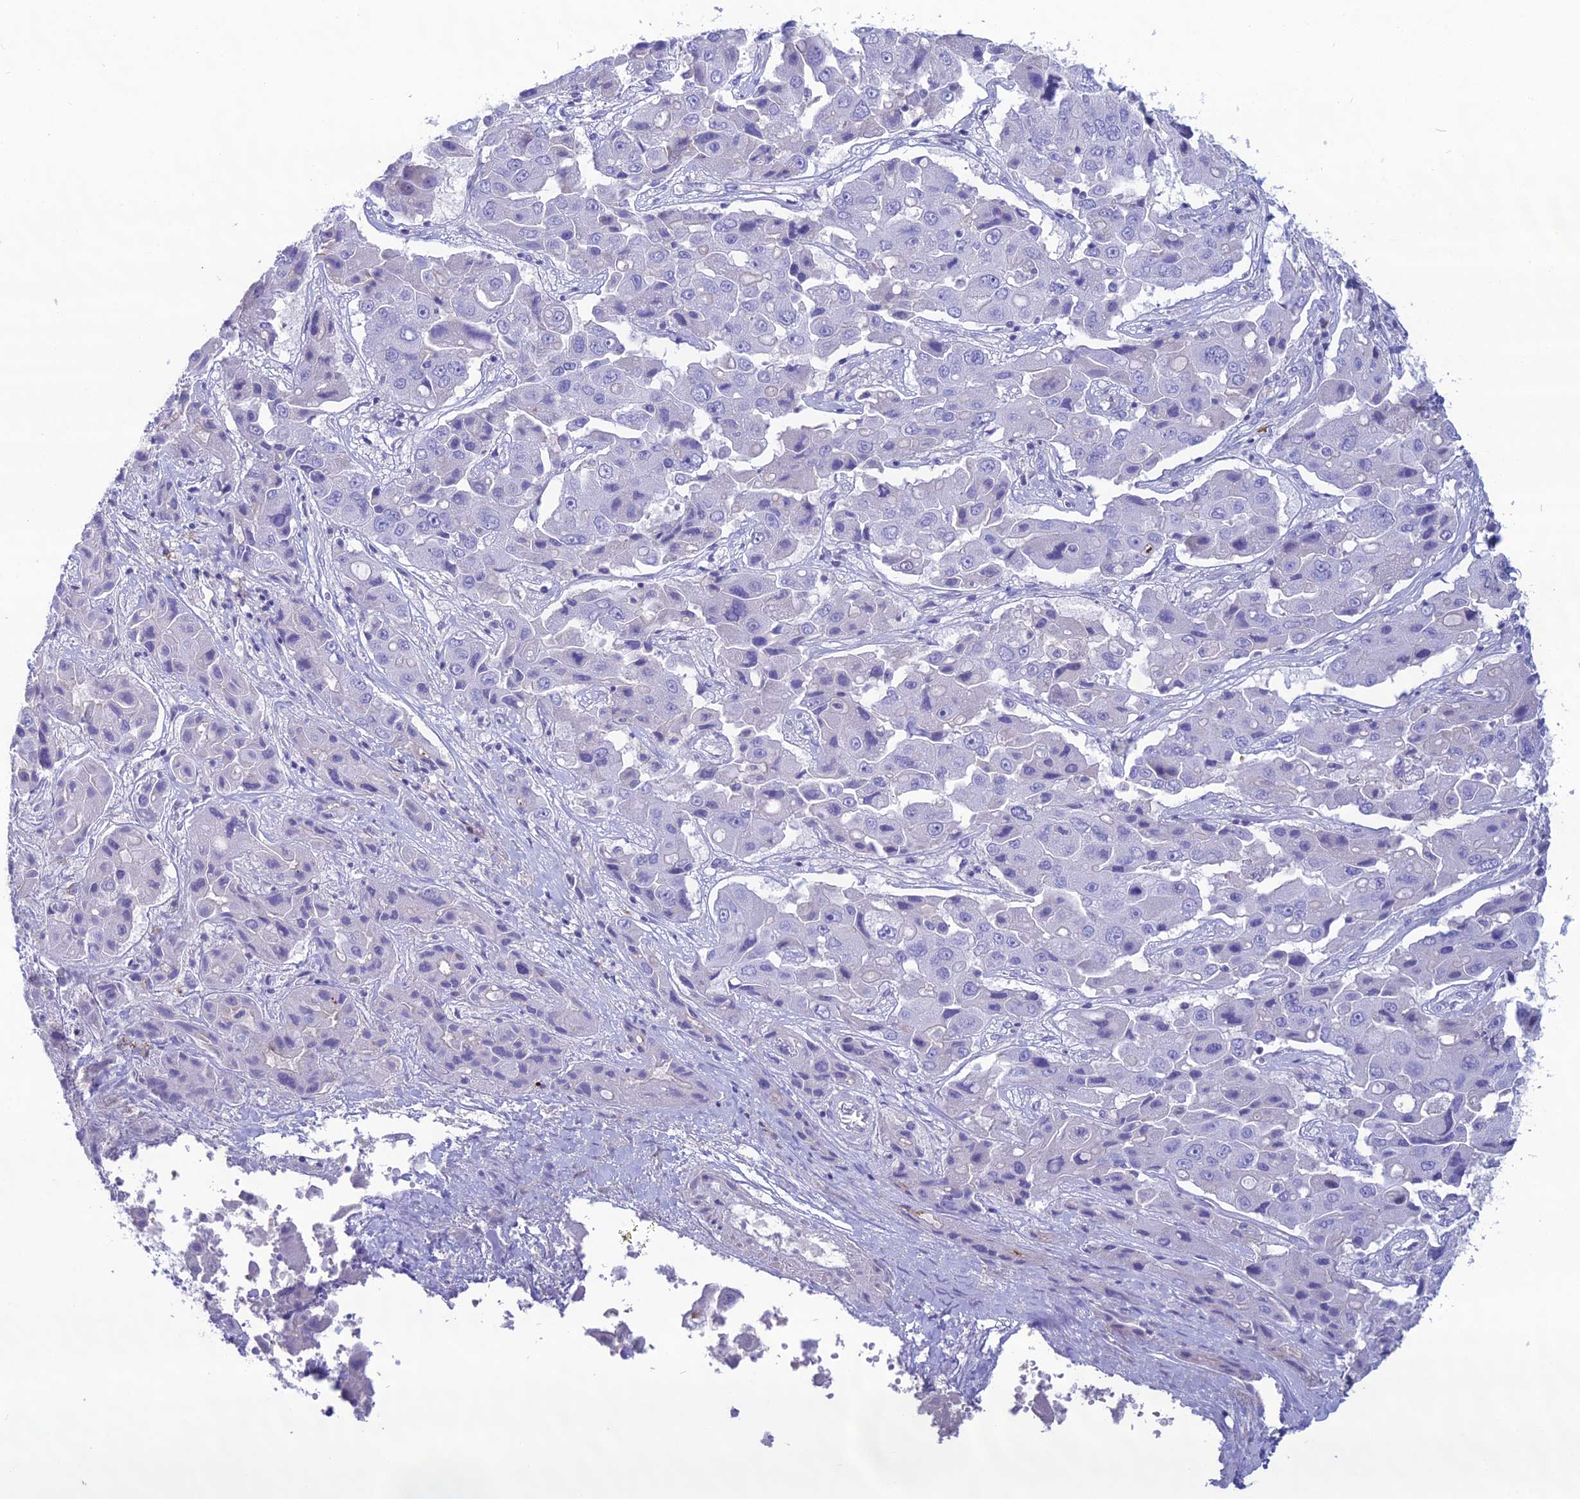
{"staining": {"intensity": "negative", "quantity": "none", "location": "none"}, "tissue": "liver cancer", "cell_type": "Tumor cells", "image_type": "cancer", "snomed": [{"axis": "morphology", "description": "Cholangiocarcinoma"}, {"axis": "topography", "description": "Liver"}], "caption": "The immunohistochemistry (IHC) image has no significant staining in tumor cells of liver cholangiocarcinoma tissue.", "gene": "CRB2", "patient": {"sex": "male", "age": 67}}